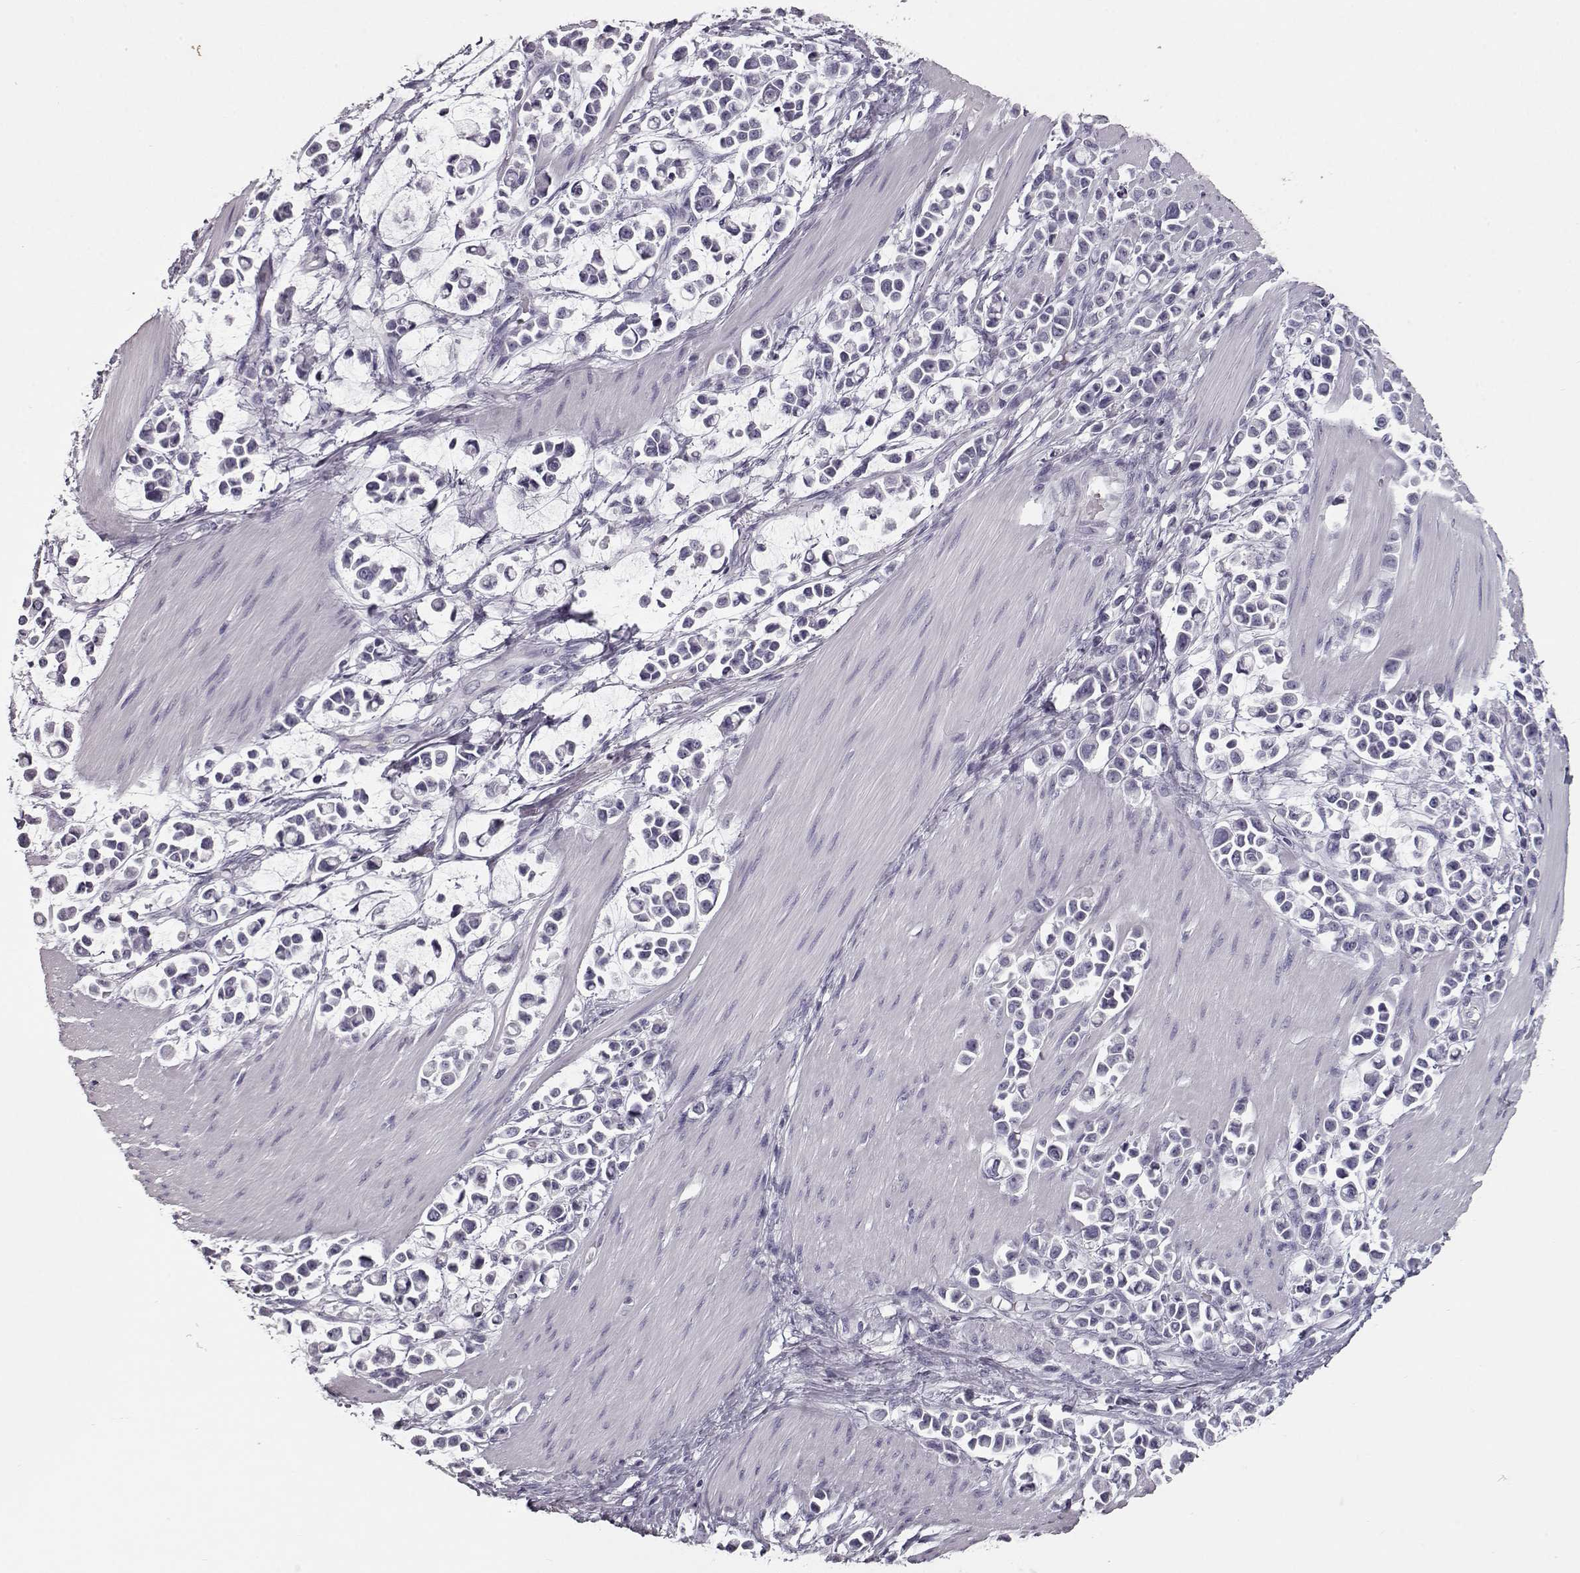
{"staining": {"intensity": "negative", "quantity": "none", "location": "none"}, "tissue": "stomach cancer", "cell_type": "Tumor cells", "image_type": "cancer", "snomed": [{"axis": "morphology", "description": "Adenocarcinoma, NOS"}, {"axis": "topography", "description": "Stomach"}], "caption": "Immunohistochemistry histopathology image of neoplastic tissue: stomach cancer (adenocarcinoma) stained with DAB exhibits no significant protein positivity in tumor cells.", "gene": "CCL19", "patient": {"sex": "male", "age": 82}}